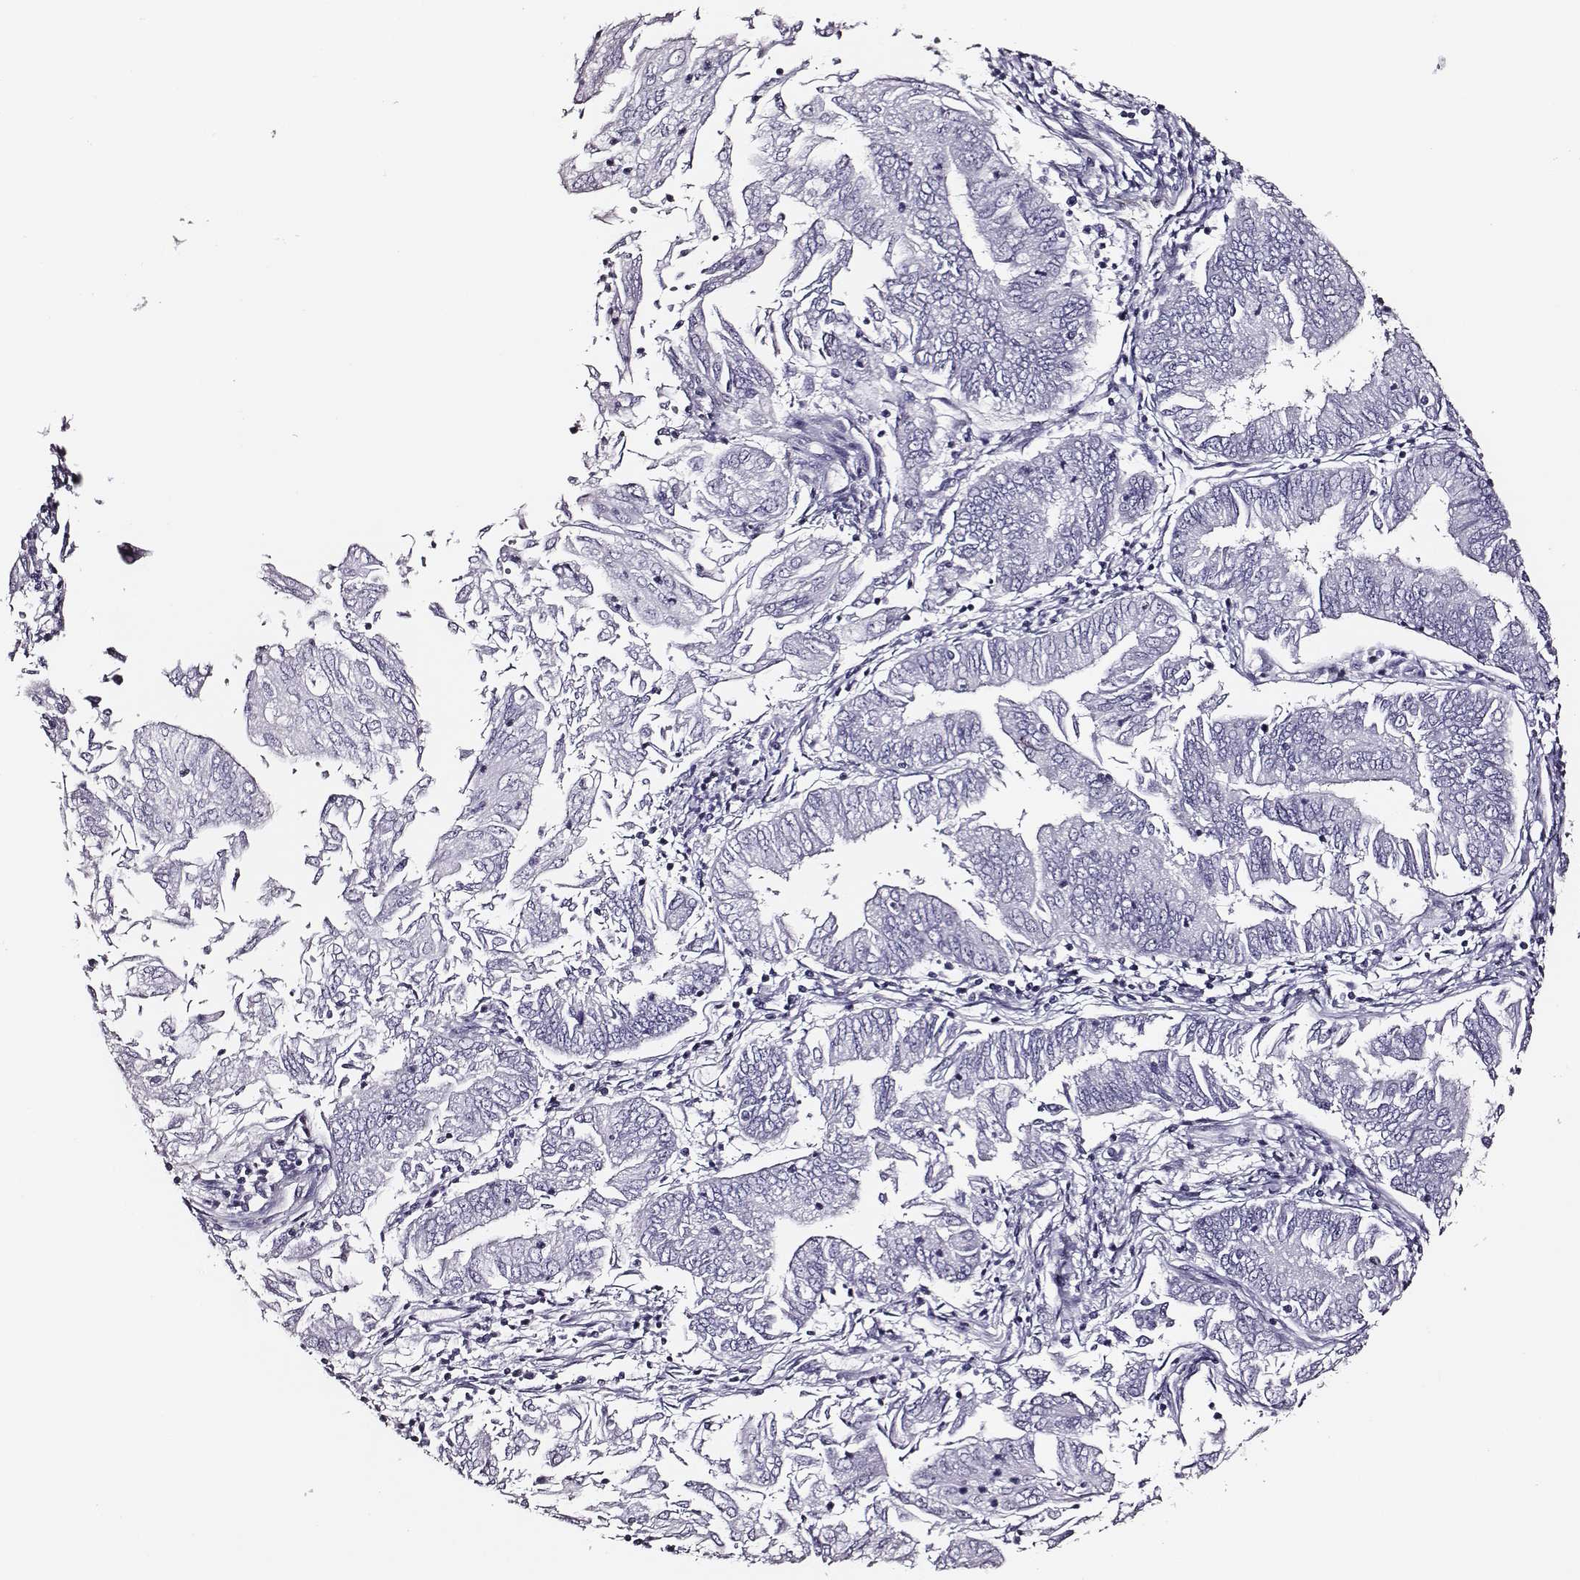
{"staining": {"intensity": "negative", "quantity": "none", "location": "none"}, "tissue": "endometrial cancer", "cell_type": "Tumor cells", "image_type": "cancer", "snomed": [{"axis": "morphology", "description": "Adenocarcinoma, NOS"}, {"axis": "topography", "description": "Endometrium"}], "caption": "High magnification brightfield microscopy of endometrial cancer (adenocarcinoma) stained with DAB (3,3'-diaminobenzidine) (brown) and counterstained with hematoxylin (blue): tumor cells show no significant expression. (Brightfield microscopy of DAB IHC at high magnification).", "gene": "DPEP1", "patient": {"sex": "female", "age": 55}}